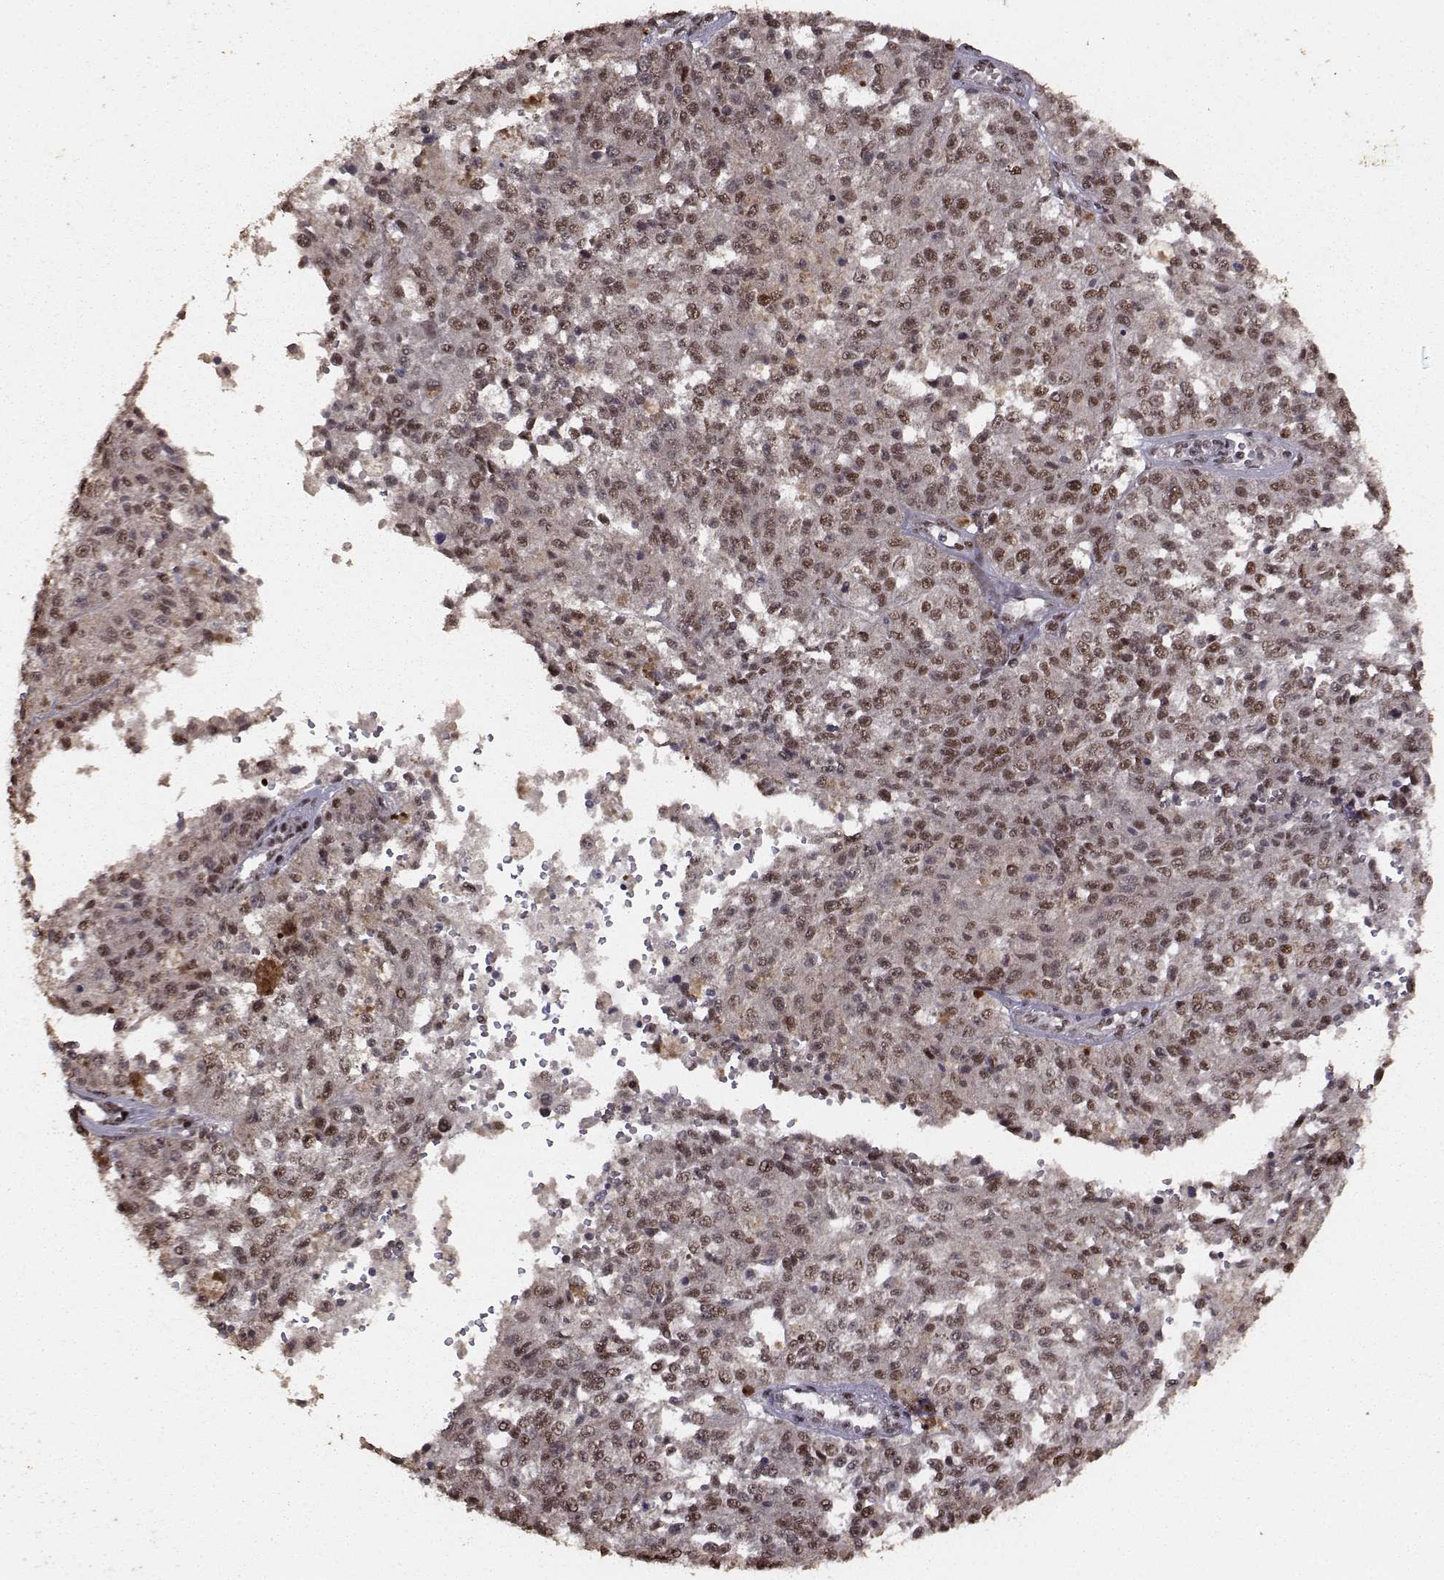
{"staining": {"intensity": "strong", "quantity": "25%-75%", "location": "nuclear"}, "tissue": "melanoma", "cell_type": "Tumor cells", "image_type": "cancer", "snomed": [{"axis": "morphology", "description": "Malignant melanoma, Metastatic site"}, {"axis": "topography", "description": "Lymph node"}], "caption": "A high amount of strong nuclear positivity is identified in about 25%-75% of tumor cells in melanoma tissue.", "gene": "SF1", "patient": {"sex": "female", "age": 64}}